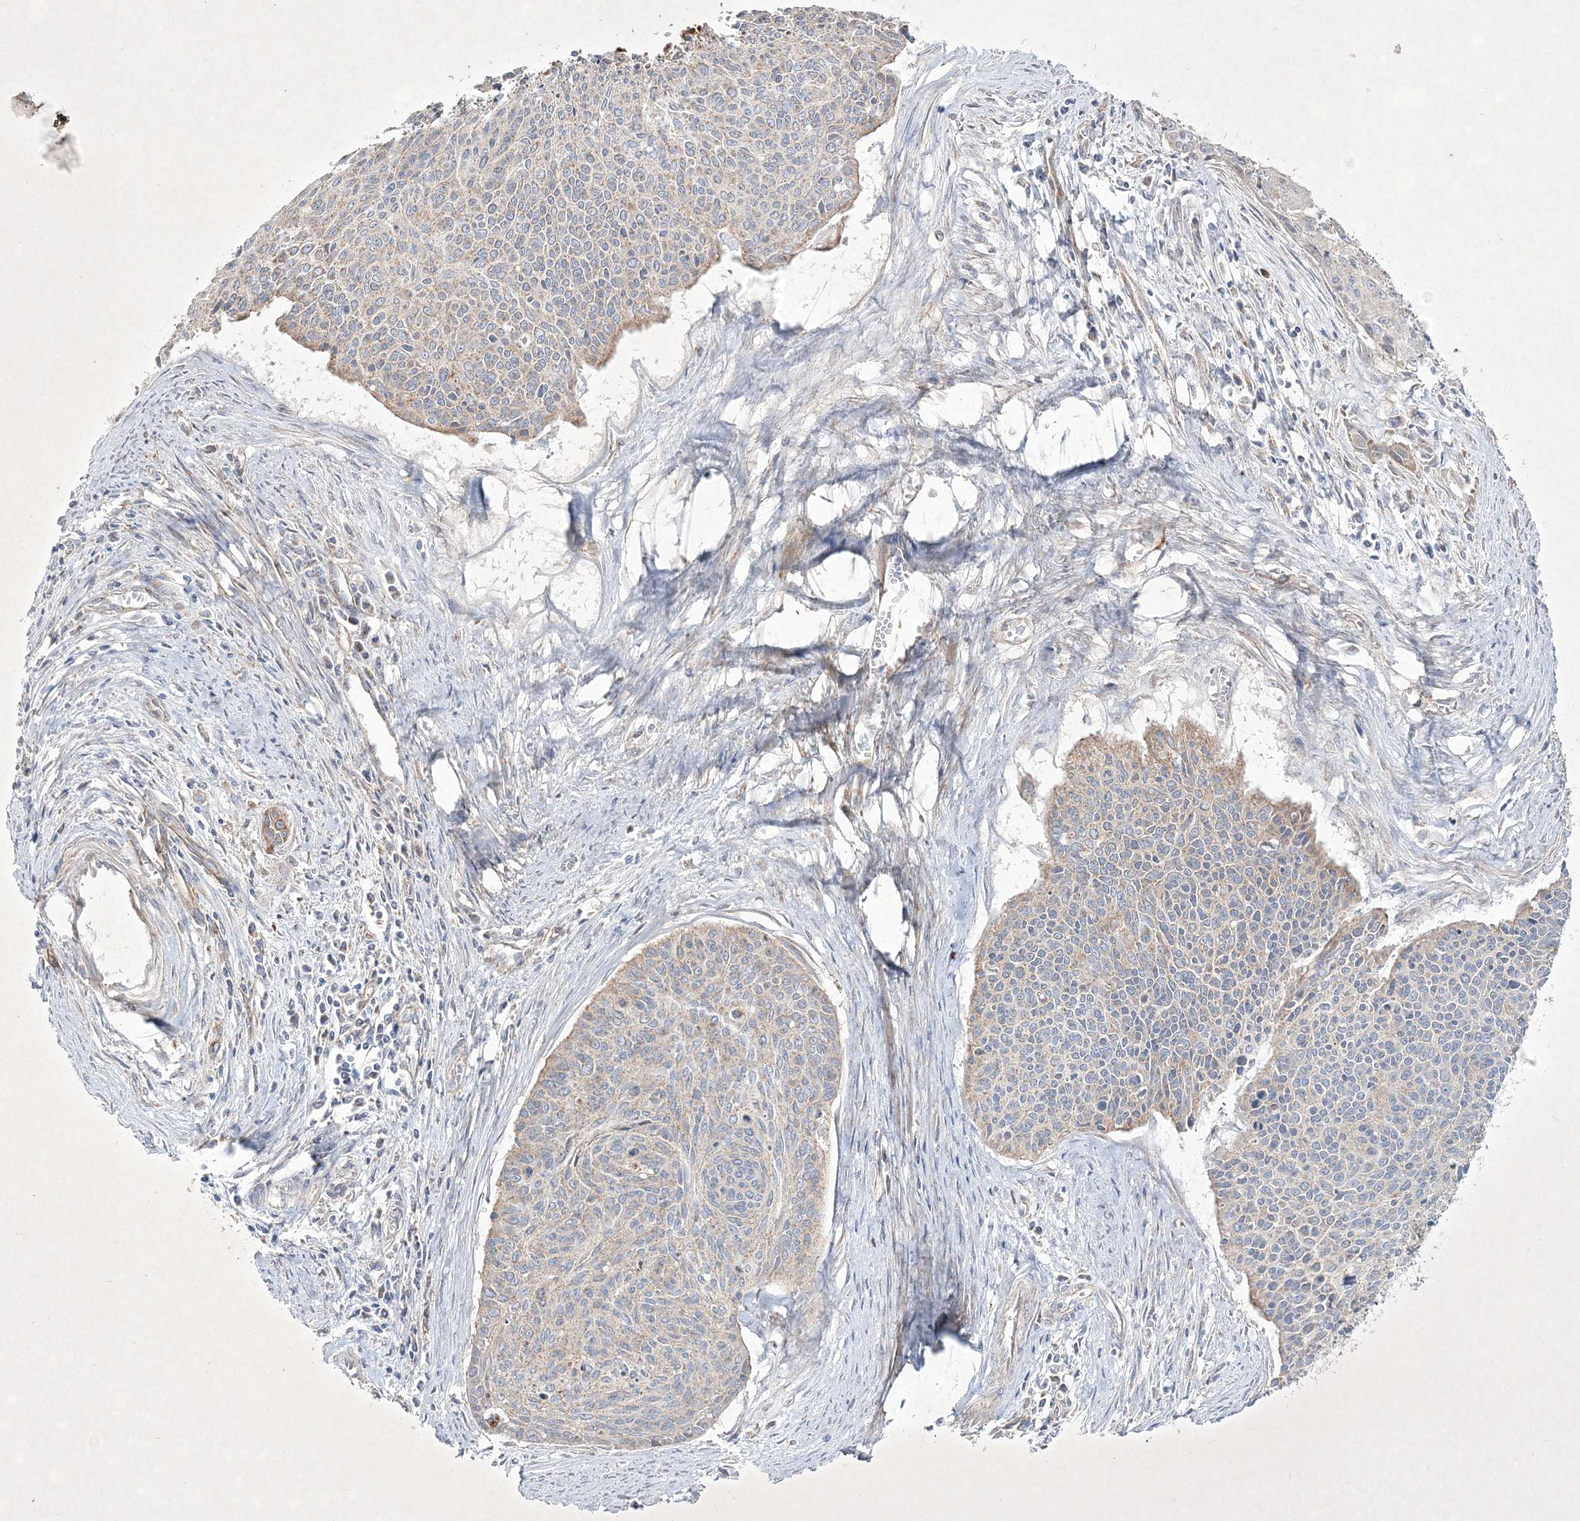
{"staining": {"intensity": "weak", "quantity": "25%-75%", "location": "cytoplasmic/membranous"}, "tissue": "cervical cancer", "cell_type": "Tumor cells", "image_type": "cancer", "snomed": [{"axis": "morphology", "description": "Squamous cell carcinoma, NOS"}, {"axis": "topography", "description": "Cervix"}], "caption": "Cervical squamous cell carcinoma tissue demonstrates weak cytoplasmic/membranous staining in approximately 25%-75% of tumor cells", "gene": "RICTOR", "patient": {"sex": "female", "age": 55}}